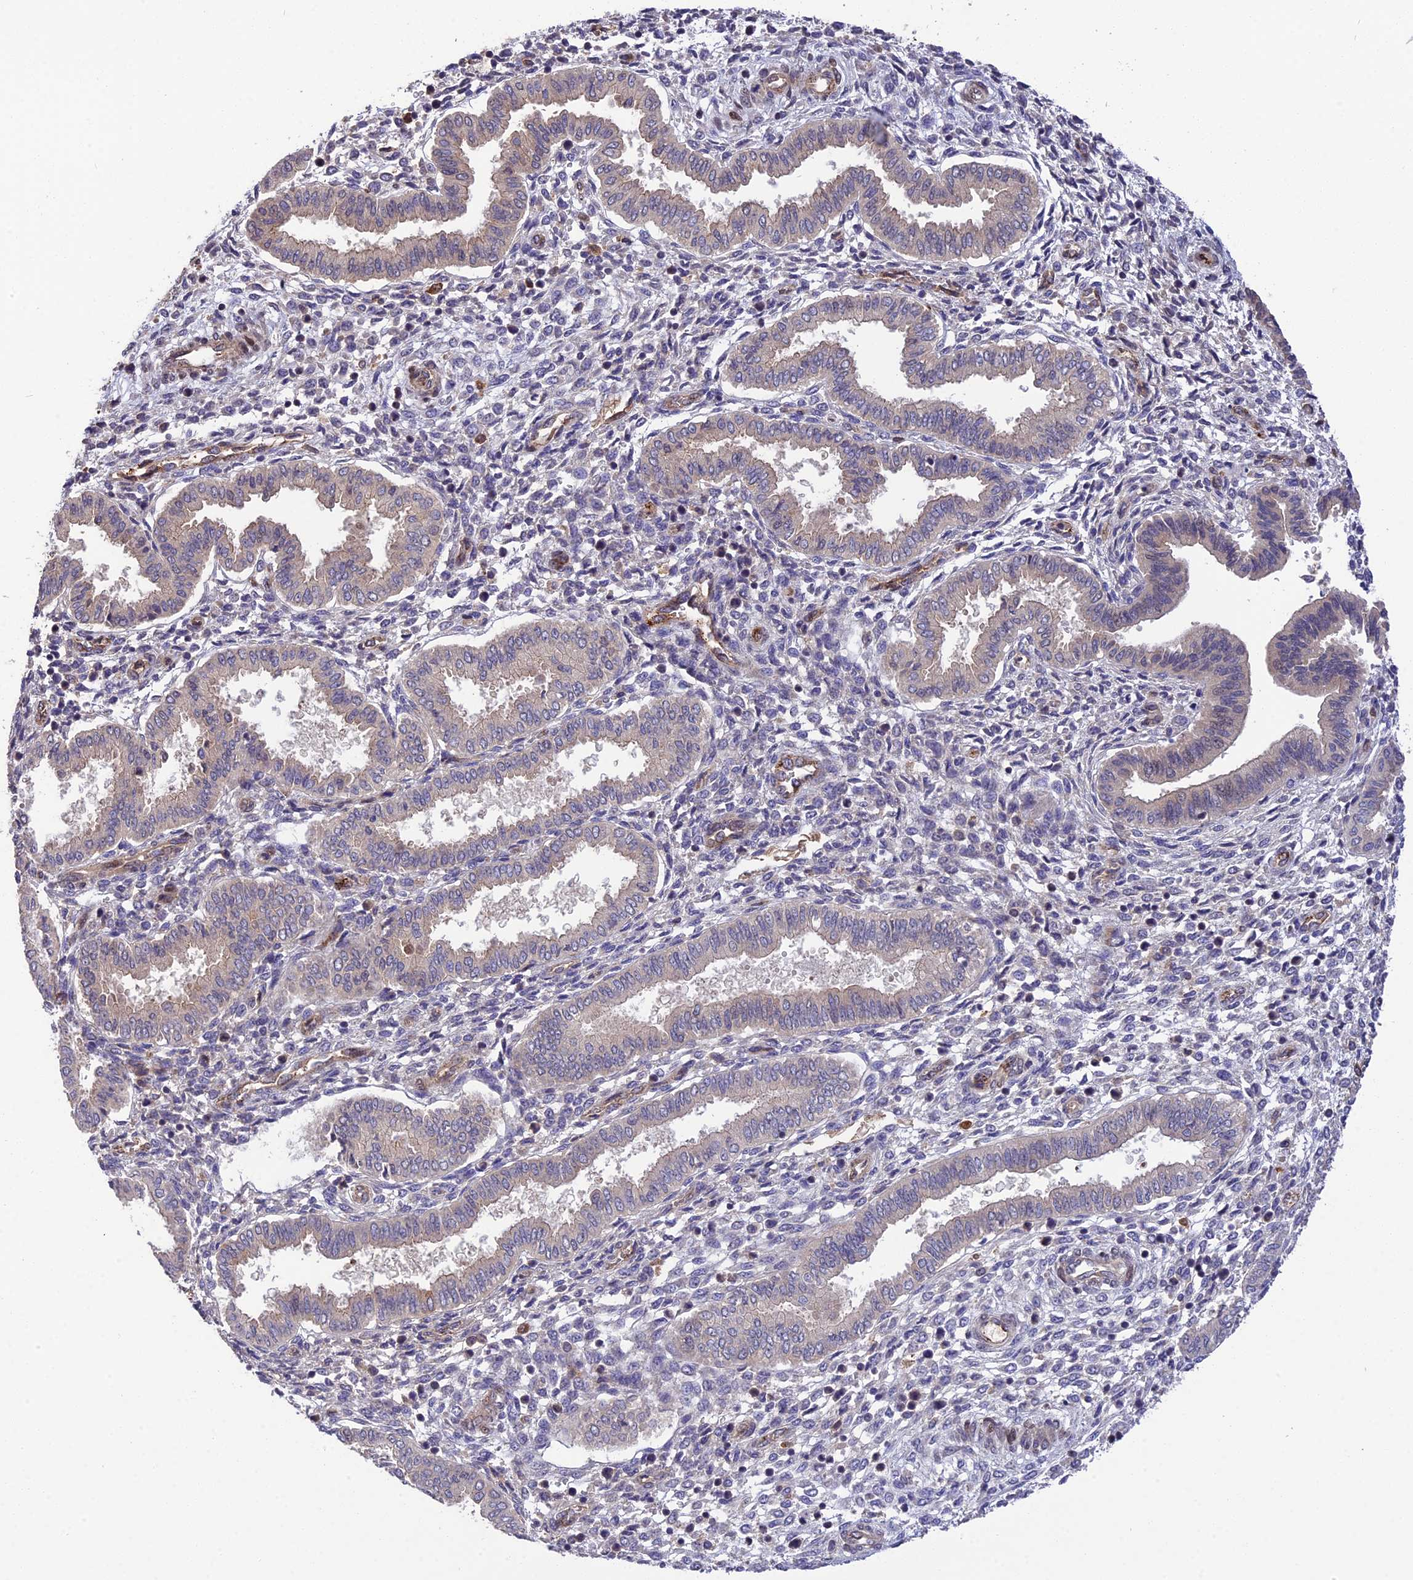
{"staining": {"intensity": "moderate", "quantity": "<25%", "location": "cytoplasmic/membranous,nuclear"}, "tissue": "endometrium", "cell_type": "Cells in endometrial stroma", "image_type": "normal", "snomed": [{"axis": "morphology", "description": "Normal tissue, NOS"}, {"axis": "topography", "description": "Endometrium"}], "caption": "Protein staining demonstrates moderate cytoplasmic/membranous,nuclear staining in approximately <25% of cells in endometrial stroma in benign endometrium. (DAB = brown stain, brightfield microscopy at high magnification).", "gene": "MFSD2A", "patient": {"sex": "female", "age": 24}}